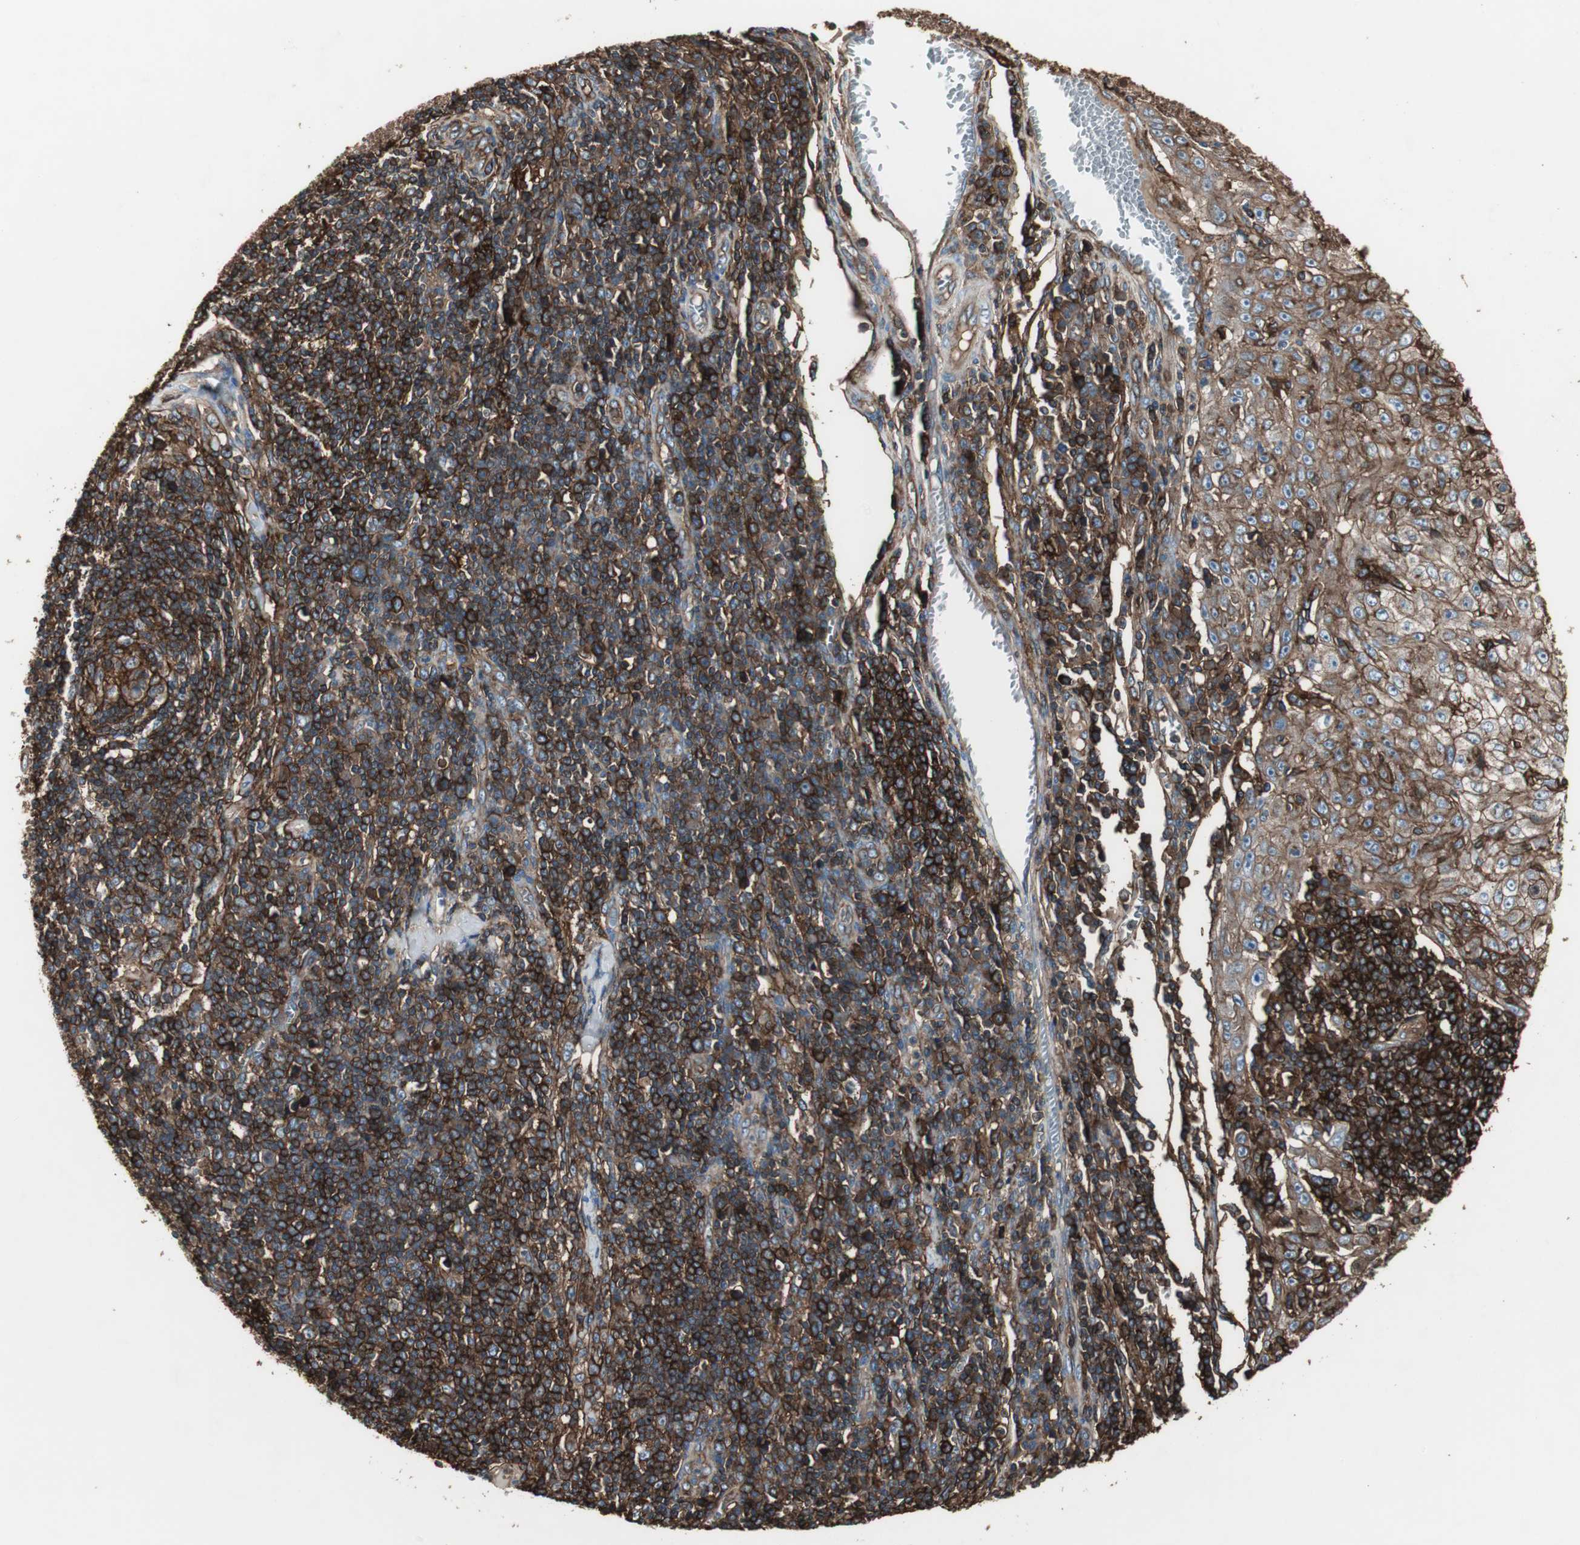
{"staining": {"intensity": "strong", "quantity": ">75%", "location": "cytoplasmic/membranous"}, "tissue": "skin cancer", "cell_type": "Tumor cells", "image_type": "cancer", "snomed": [{"axis": "morphology", "description": "Squamous cell carcinoma, NOS"}, {"axis": "topography", "description": "Skin"}], "caption": "A photomicrograph showing strong cytoplasmic/membranous positivity in about >75% of tumor cells in skin cancer (squamous cell carcinoma), as visualized by brown immunohistochemical staining.", "gene": "B2M", "patient": {"sex": "male", "age": 75}}